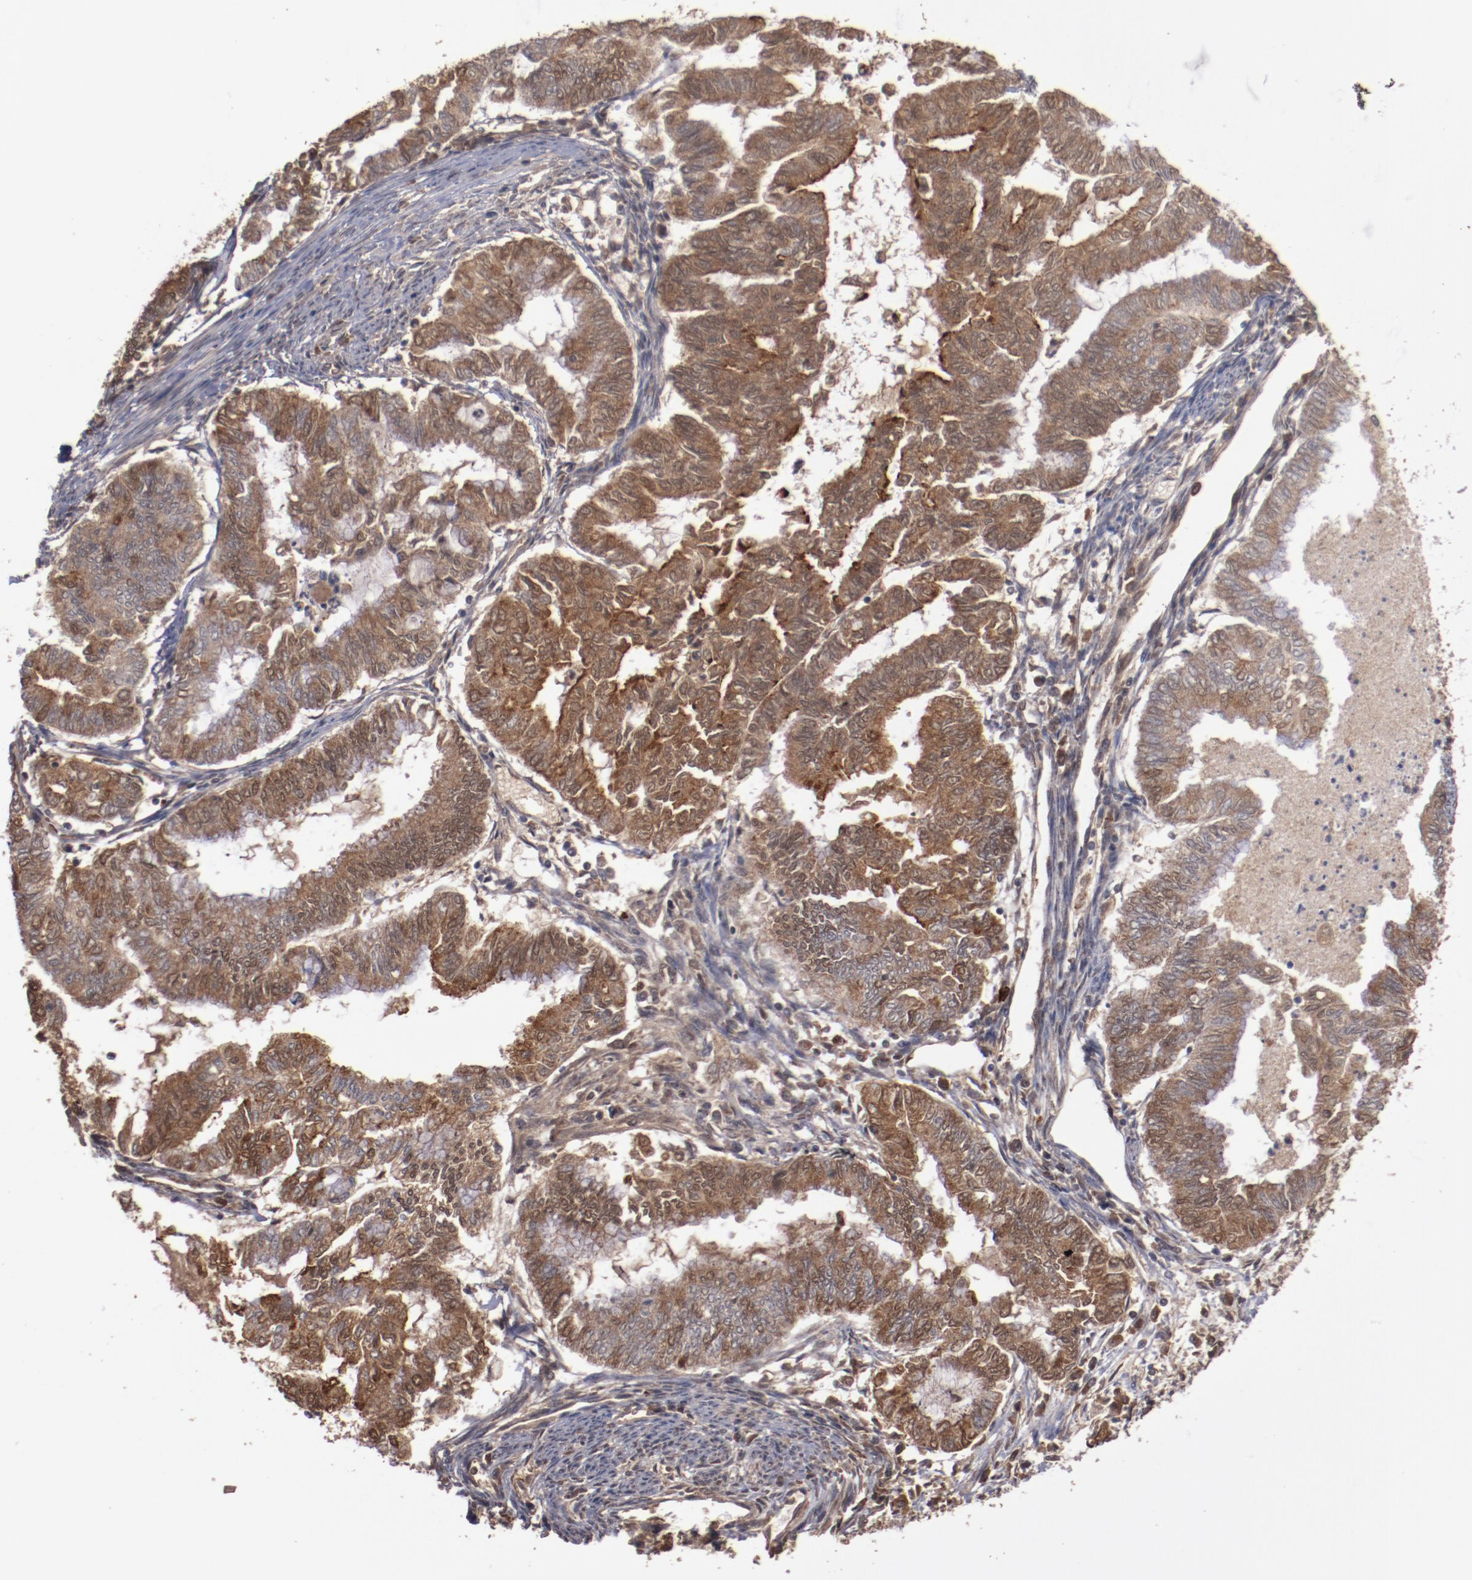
{"staining": {"intensity": "strong", "quantity": ">75%", "location": "cytoplasmic/membranous"}, "tissue": "endometrial cancer", "cell_type": "Tumor cells", "image_type": "cancer", "snomed": [{"axis": "morphology", "description": "Adenocarcinoma, NOS"}, {"axis": "topography", "description": "Endometrium"}], "caption": "Protein staining shows strong cytoplasmic/membranous expression in about >75% of tumor cells in adenocarcinoma (endometrial).", "gene": "TENM1", "patient": {"sex": "female", "age": 79}}